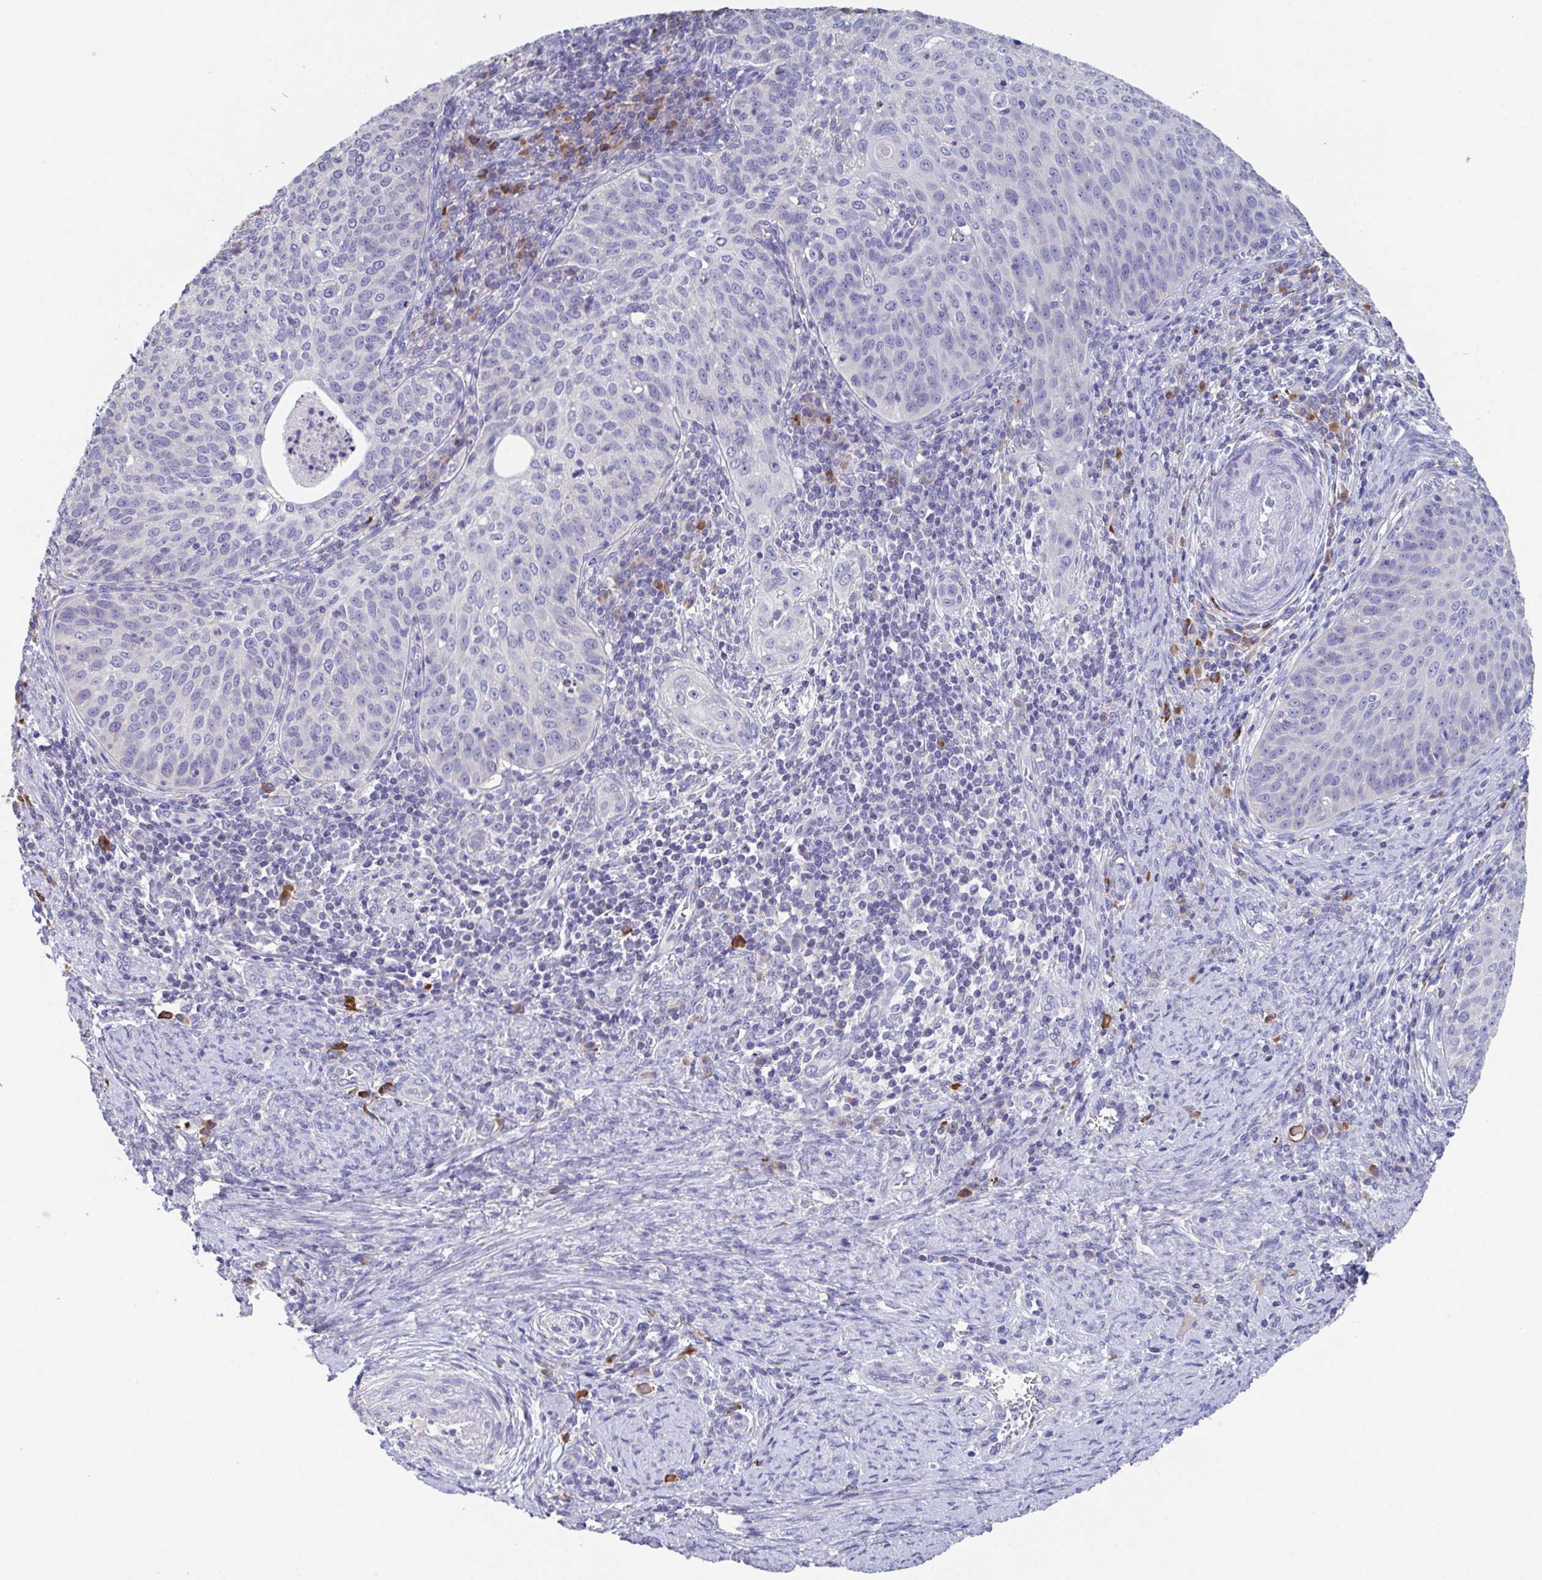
{"staining": {"intensity": "negative", "quantity": "none", "location": "none"}, "tissue": "cervical cancer", "cell_type": "Tumor cells", "image_type": "cancer", "snomed": [{"axis": "morphology", "description": "Squamous cell carcinoma, NOS"}, {"axis": "topography", "description": "Cervix"}], "caption": "This is an IHC photomicrograph of human cervical cancer. There is no staining in tumor cells.", "gene": "LRRC58", "patient": {"sex": "female", "age": 30}}